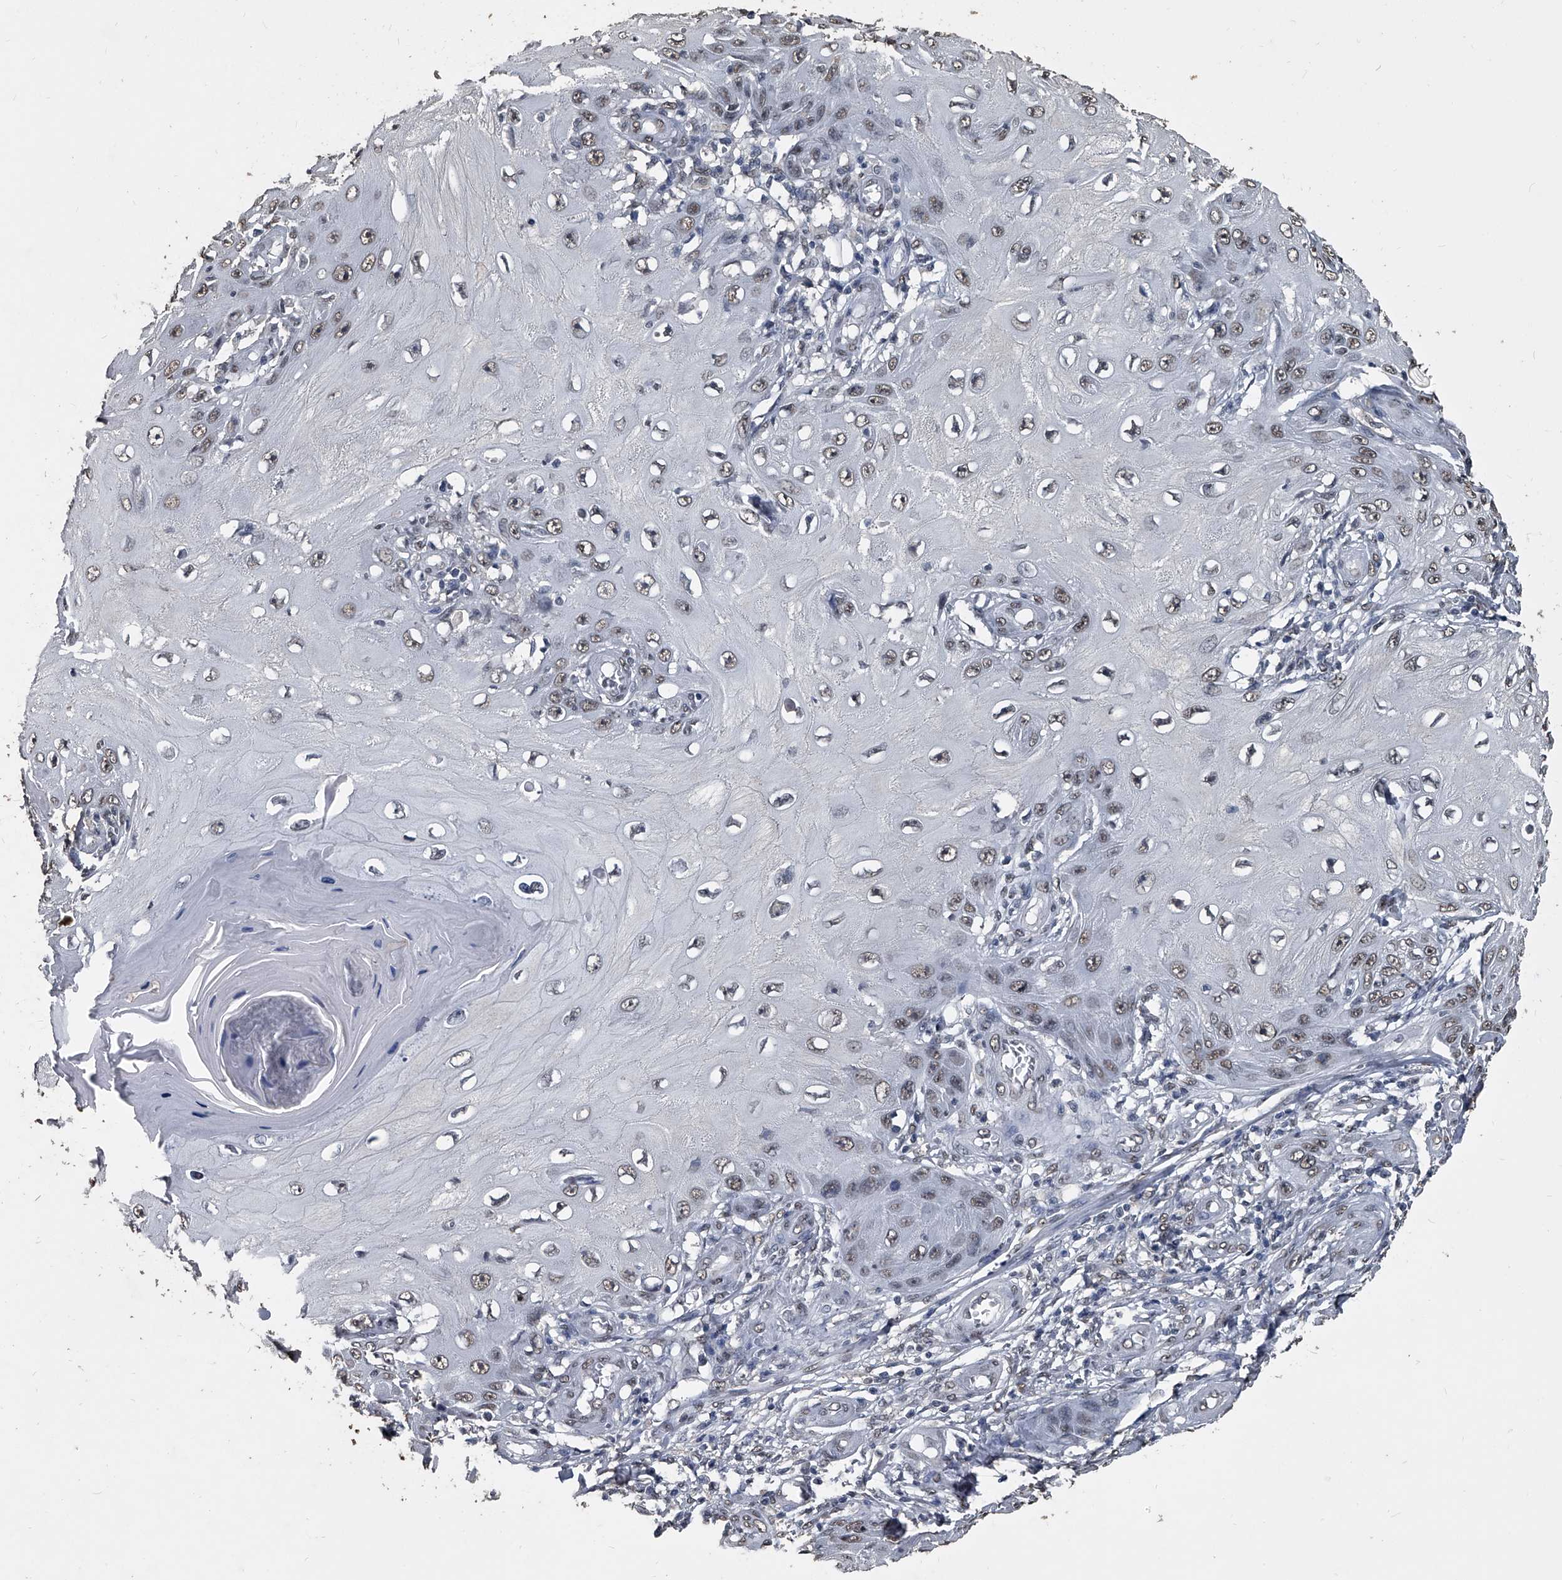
{"staining": {"intensity": "weak", "quantity": "<25%", "location": "nuclear"}, "tissue": "skin cancer", "cell_type": "Tumor cells", "image_type": "cancer", "snomed": [{"axis": "morphology", "description": "Squamous cell carcinoma, NOS"}, {"axis": "topography", "description": "Skin"}], "caption": "Immunohistochemistry (IHC) of skin cancer (squamous cell carcinoma) demonstrates no staining in tumor cells.", "gene": "MATR3", "patient": {"sex": "female", "age": 73}}